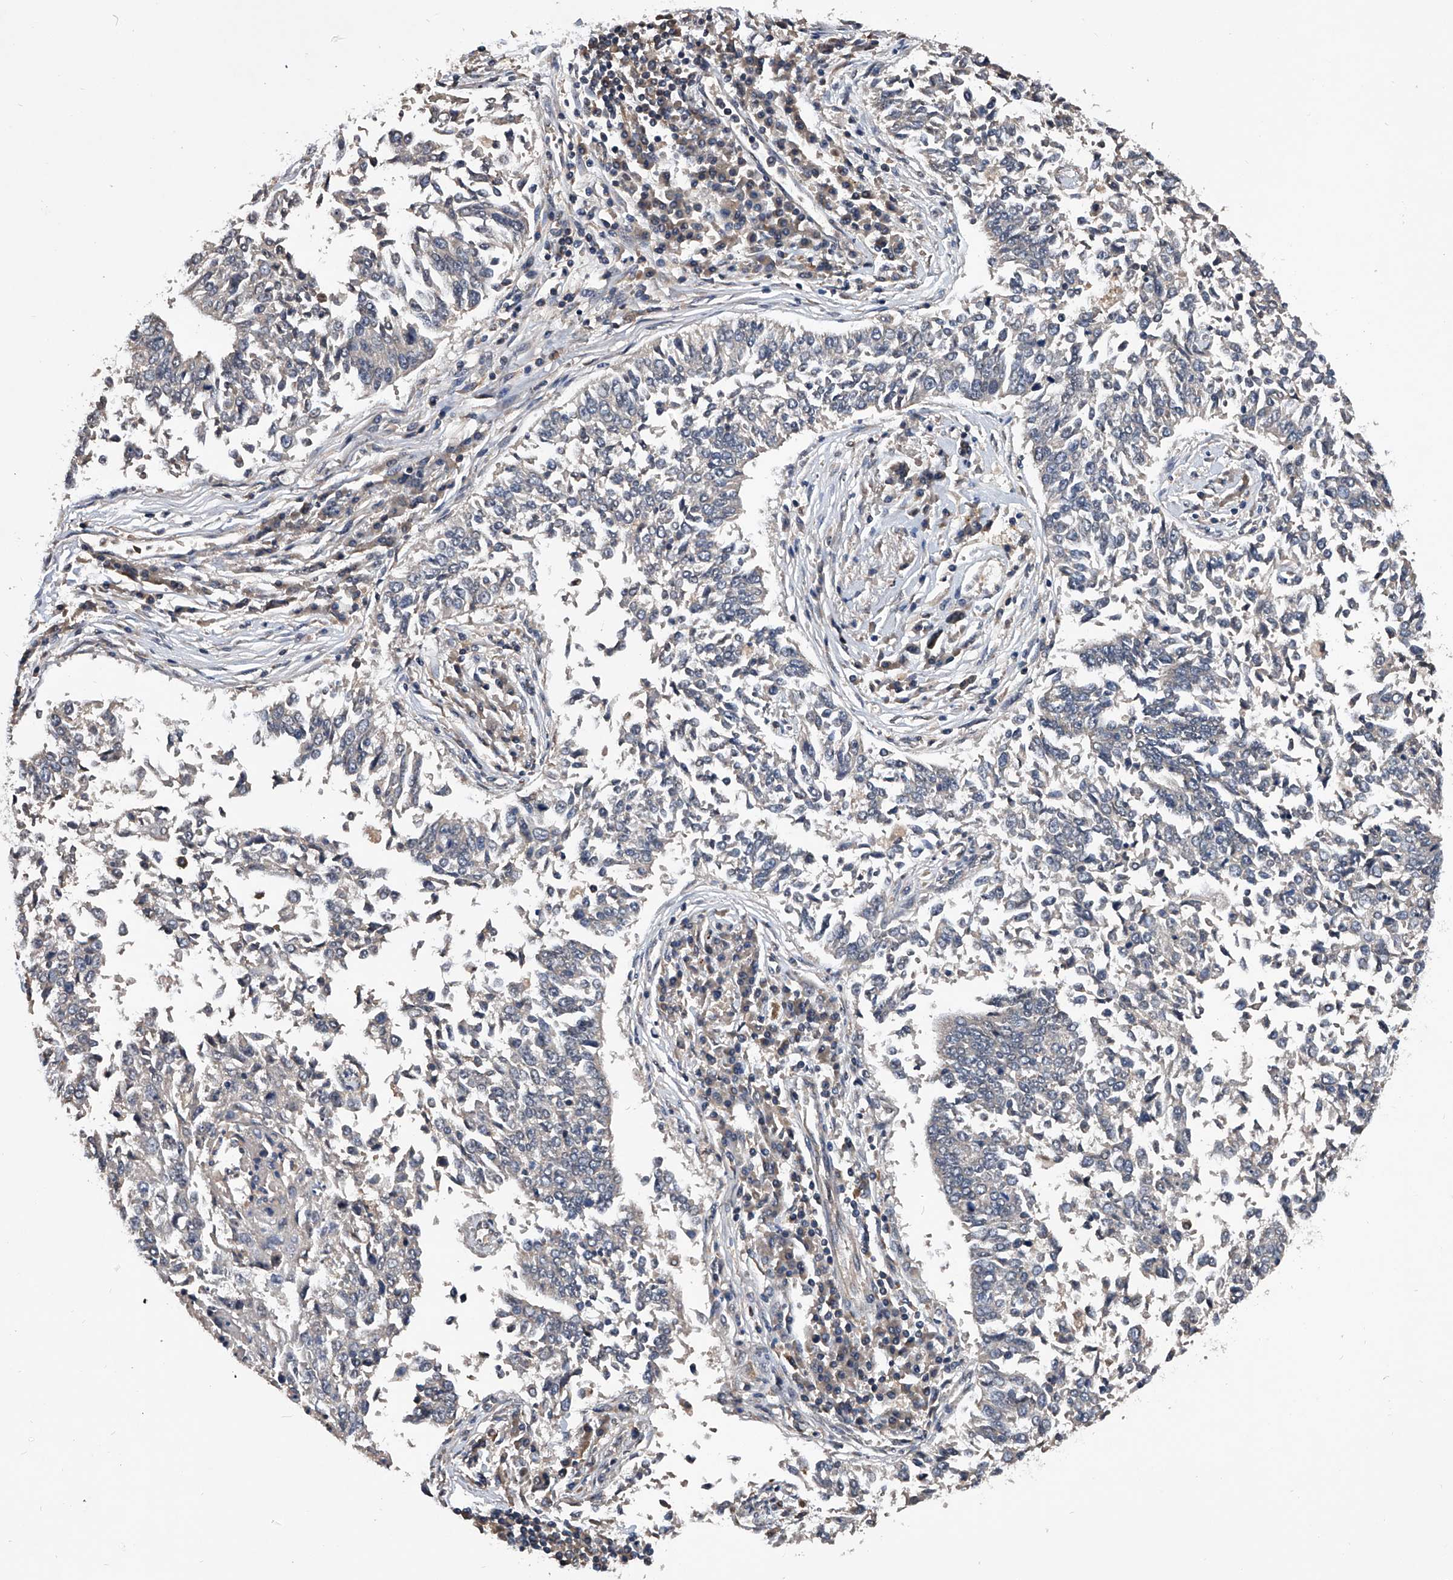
{"staining": {"intensity": "negative", "quantity": "none", "location": "none"}, "tissue": "lung cancer", "cell_type": "Tumor cells", "image_type": "cancer", "snomed": [{"axis": "morphology", "description": "Normal tissue, NOS"}, {"axis": "morphology", "description": "Squamous cell carcinoma, NOS"}, {"axis": "topography", "description": "Cartilage tissue"}, {"axis": "topography", "description": "Bronchus"}, {"axis": "topography", "description": "Lung"}, {"axis": "topography", "description": "Peripheral nerve tissue"}], "caption": "Lung cancer stained for a protein using immunohistochemistry reveals no expression tumor cells.", "gene": "ZNF30", "patient": {"sex": "female", "age": 49}}